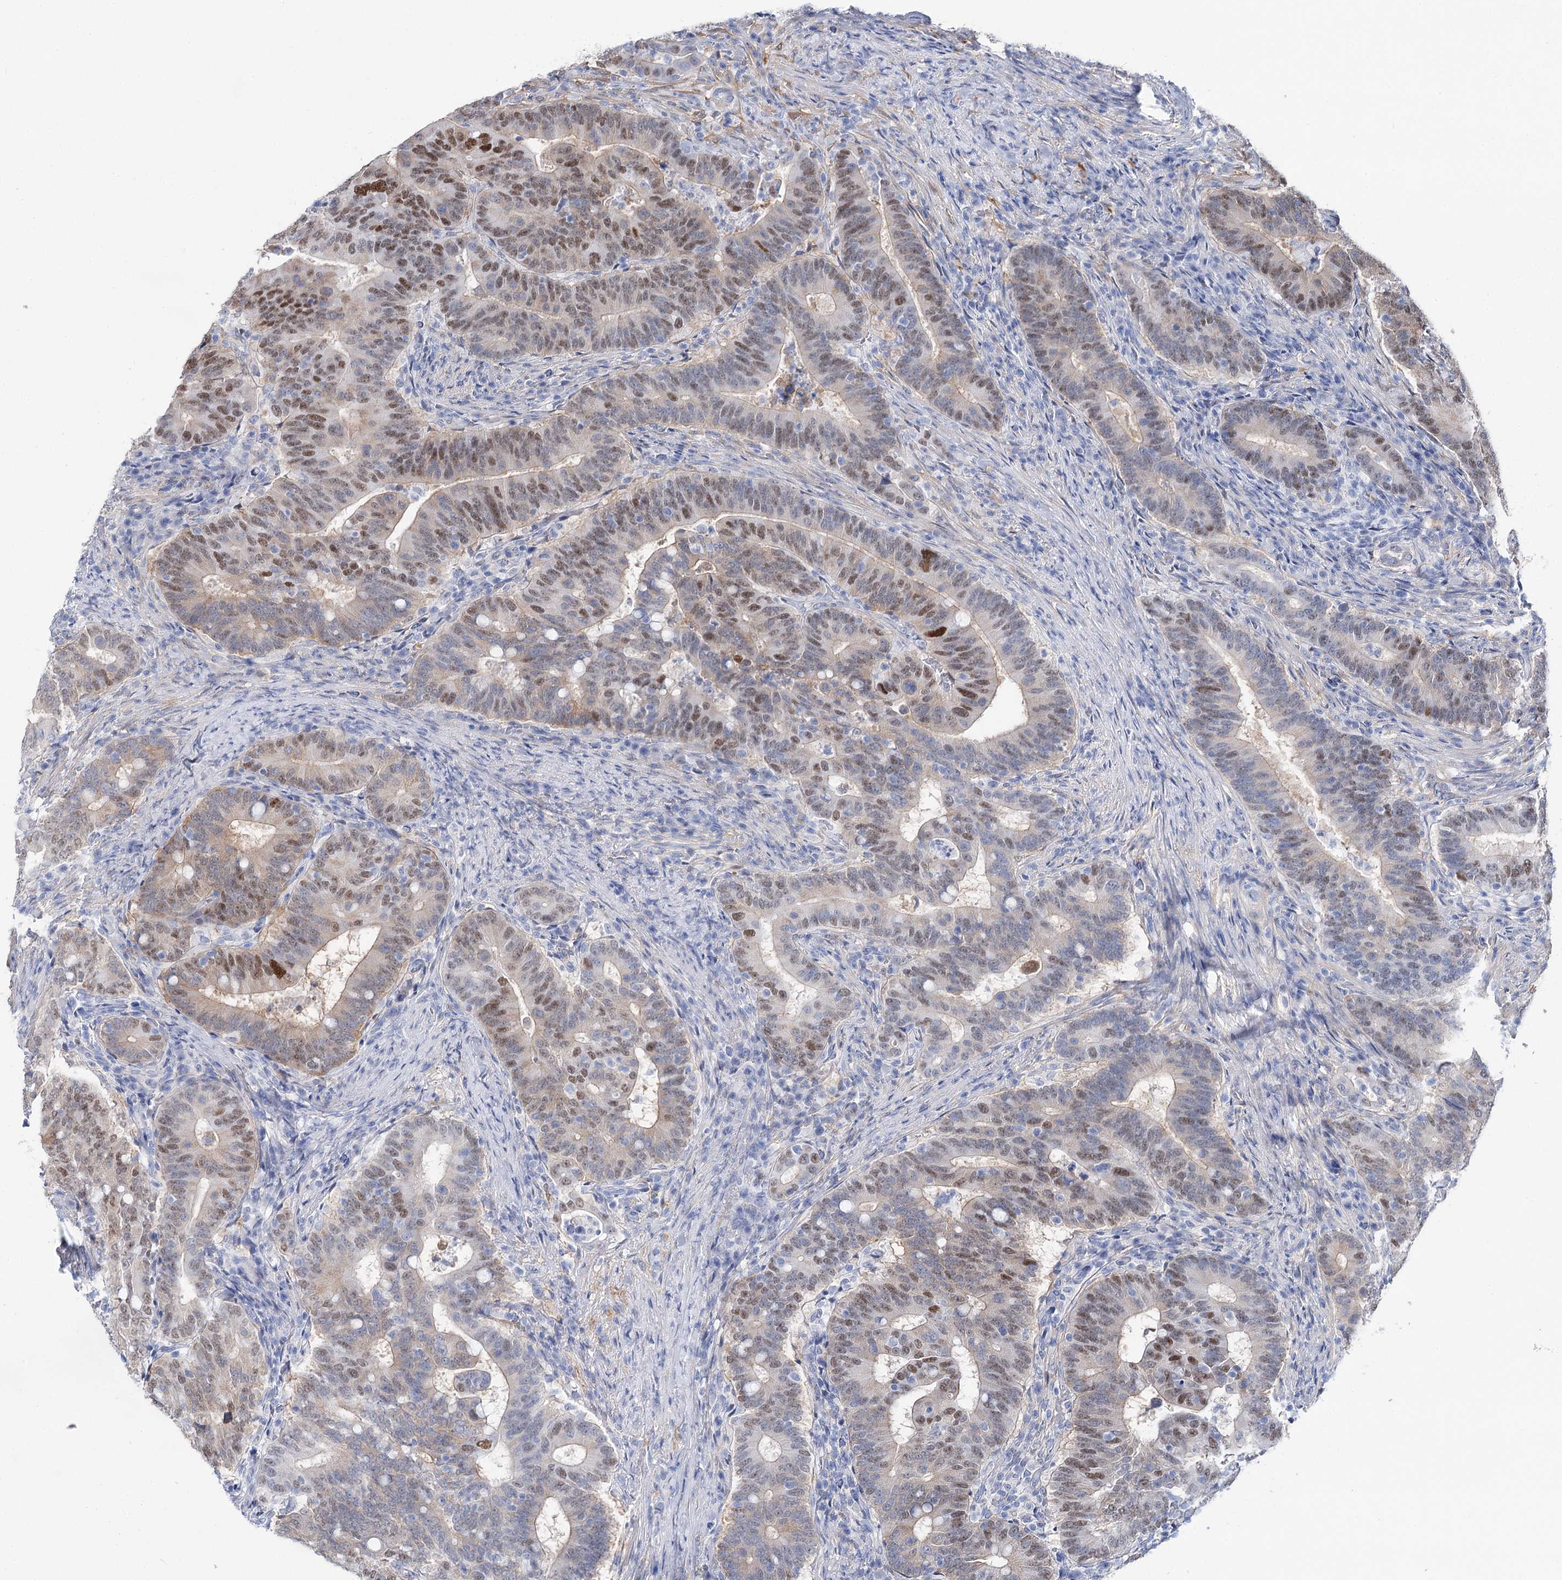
{"staining": {"intensity": "moderate", "quantity": "25%-75%", "location": "nuclear"}, "tissue": "colorectal cancer", "cell_type": "Tumor cells", "image_type": "cancer", "snomed": [{"axis": "morphology", "description": "Adenocarcinoma, NOS"}, {"axis": "topography", "description": "Colon"}], "caption": "Colorectal adenocarcinoma tissue reveals moderate nuclear staining in about 25%-75% of tumor cells", "gene": "UGDH", "patient": {"sex": "female", "age": 66}}